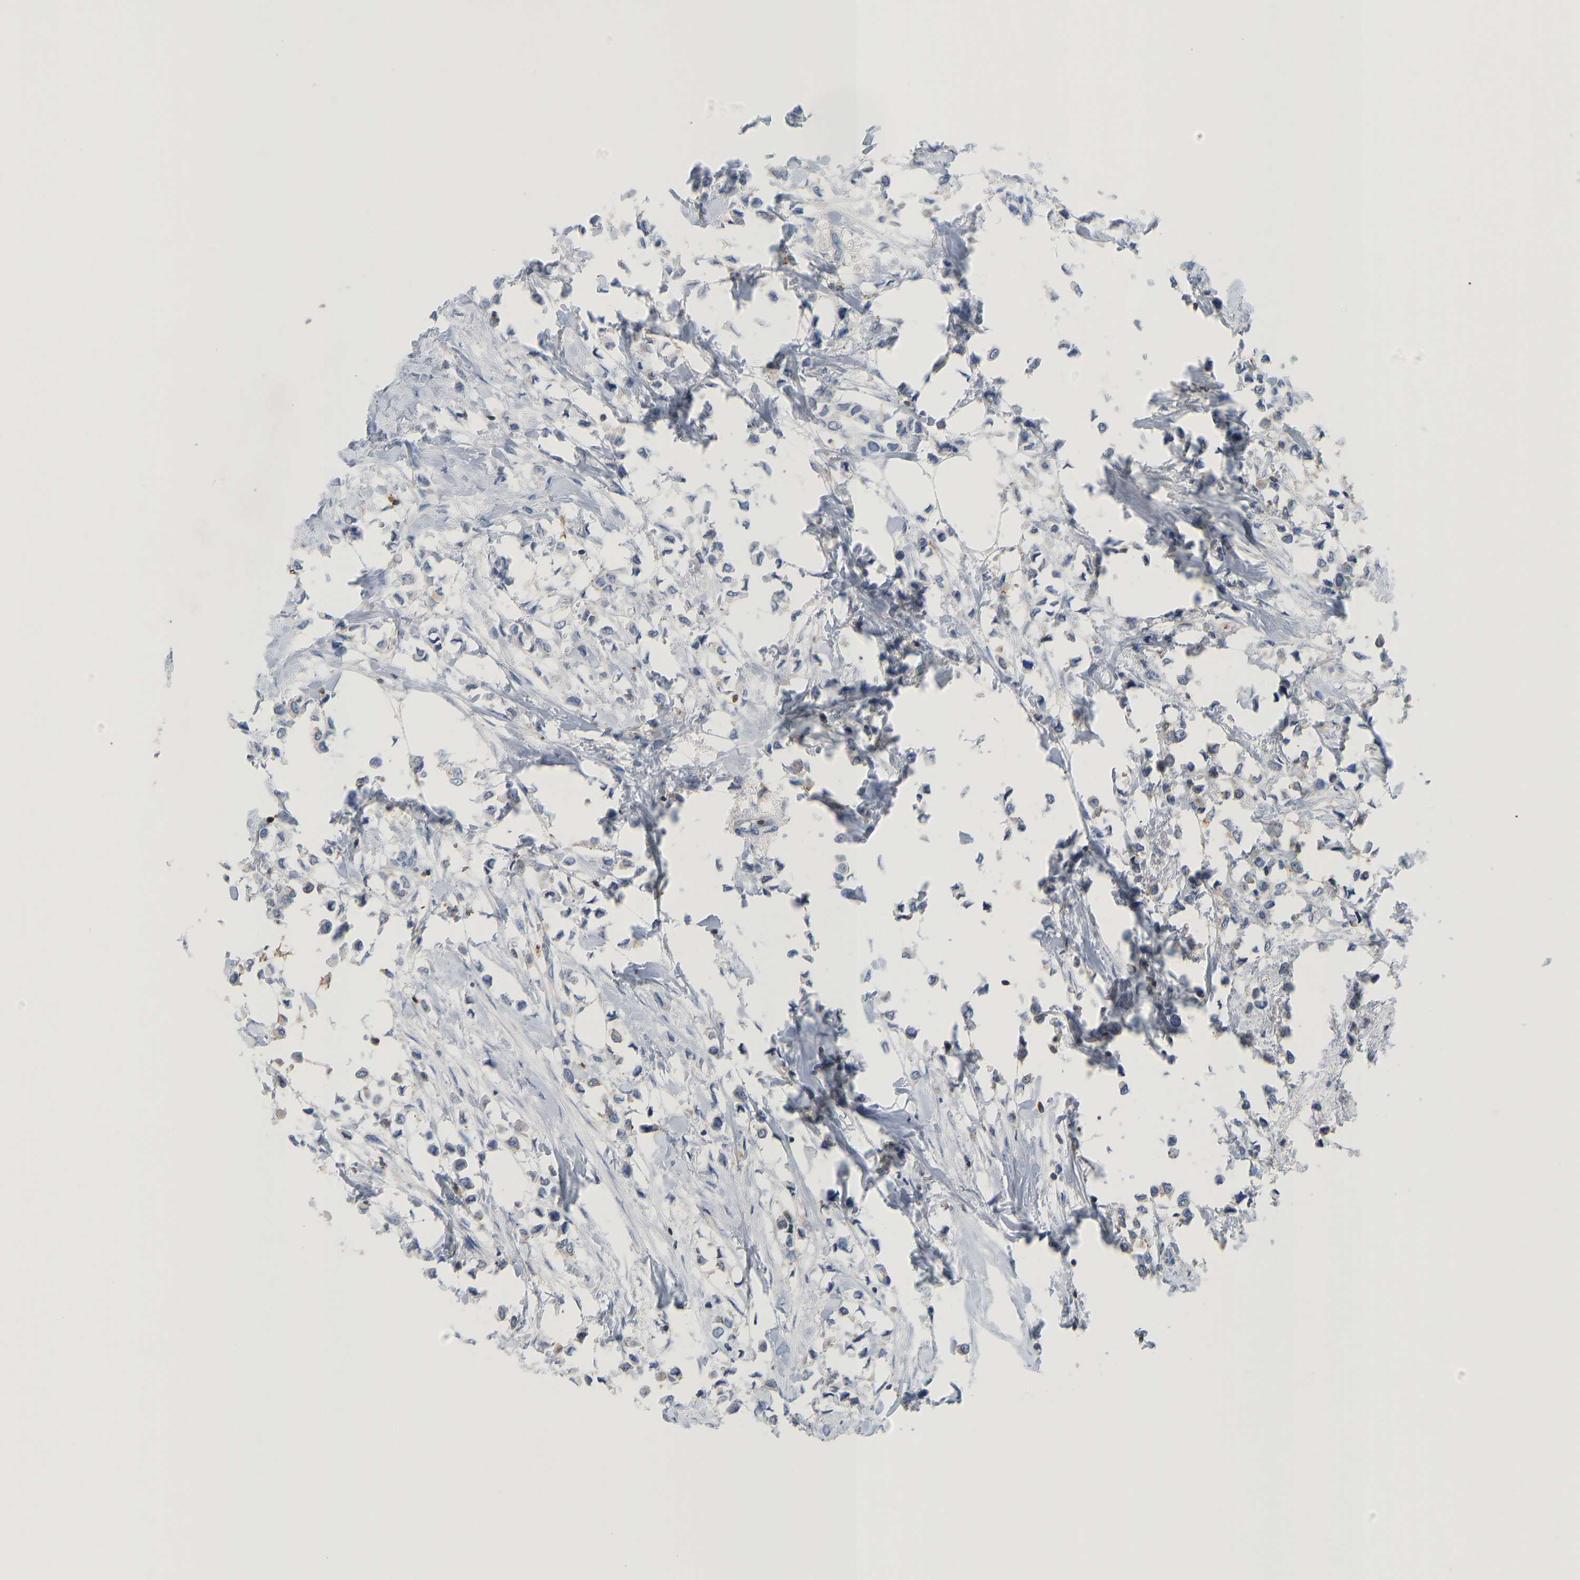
{"staining": {"intensity": "negative", "quantity": "none", "location": "none"}, "tissue": "breast cancer", "cell_type": "Tumor cells", "image_type": "cancer", "snomed": [{"axis": "morphology", "description": "Lobular carcinoma"}, {"axis": "topography", "description": "Breast"}], "caption": "The immunohistochemistry image has no significant expression in tumor cells of lobular carcinoma (breast) tissue.", "gene": "EVL", "patient": {"sex": "female", "age": 51}}